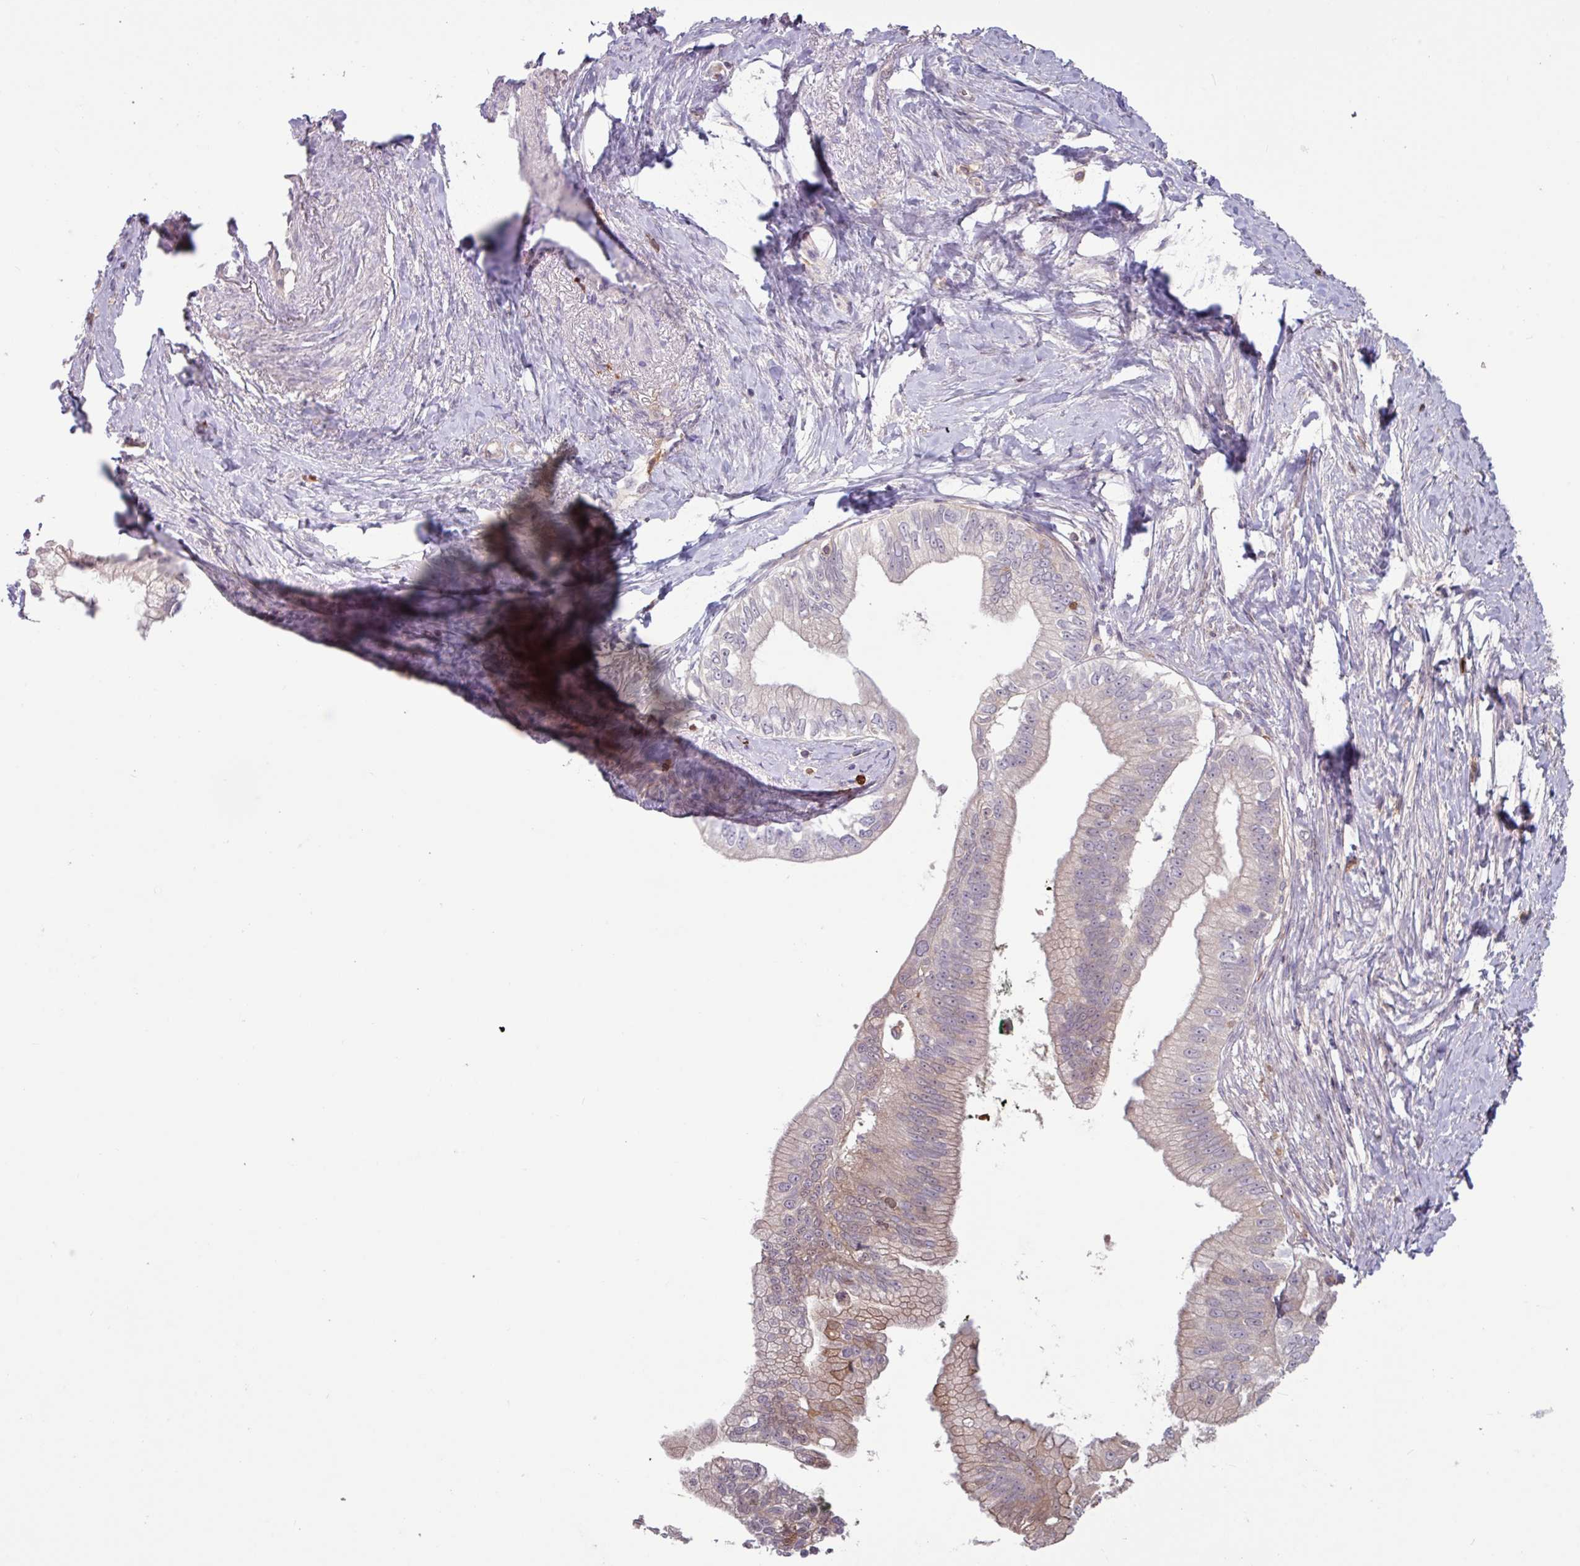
{"staining": {"intensity": "weak", "quantity": "25%-75%", "location": "cytoplasmic/membranous"}, "tissue": "pancreatic cancer", "cell_type": "Tumor cells", "image_type": "cancer", "snomed": [{"axis": "morphology", "description": "Adenocarcinoma, NOS"}, {"axis": "topography", "description": "Pancreas"}], "caption": "Tumor cells display low levels of weak cytoplasmic/membranous staining in about 25%-75% of cells in pancreatic adenocarcinoma.", "gene": "SEC61G", "patient": {"sex": "male", "age": 70}}